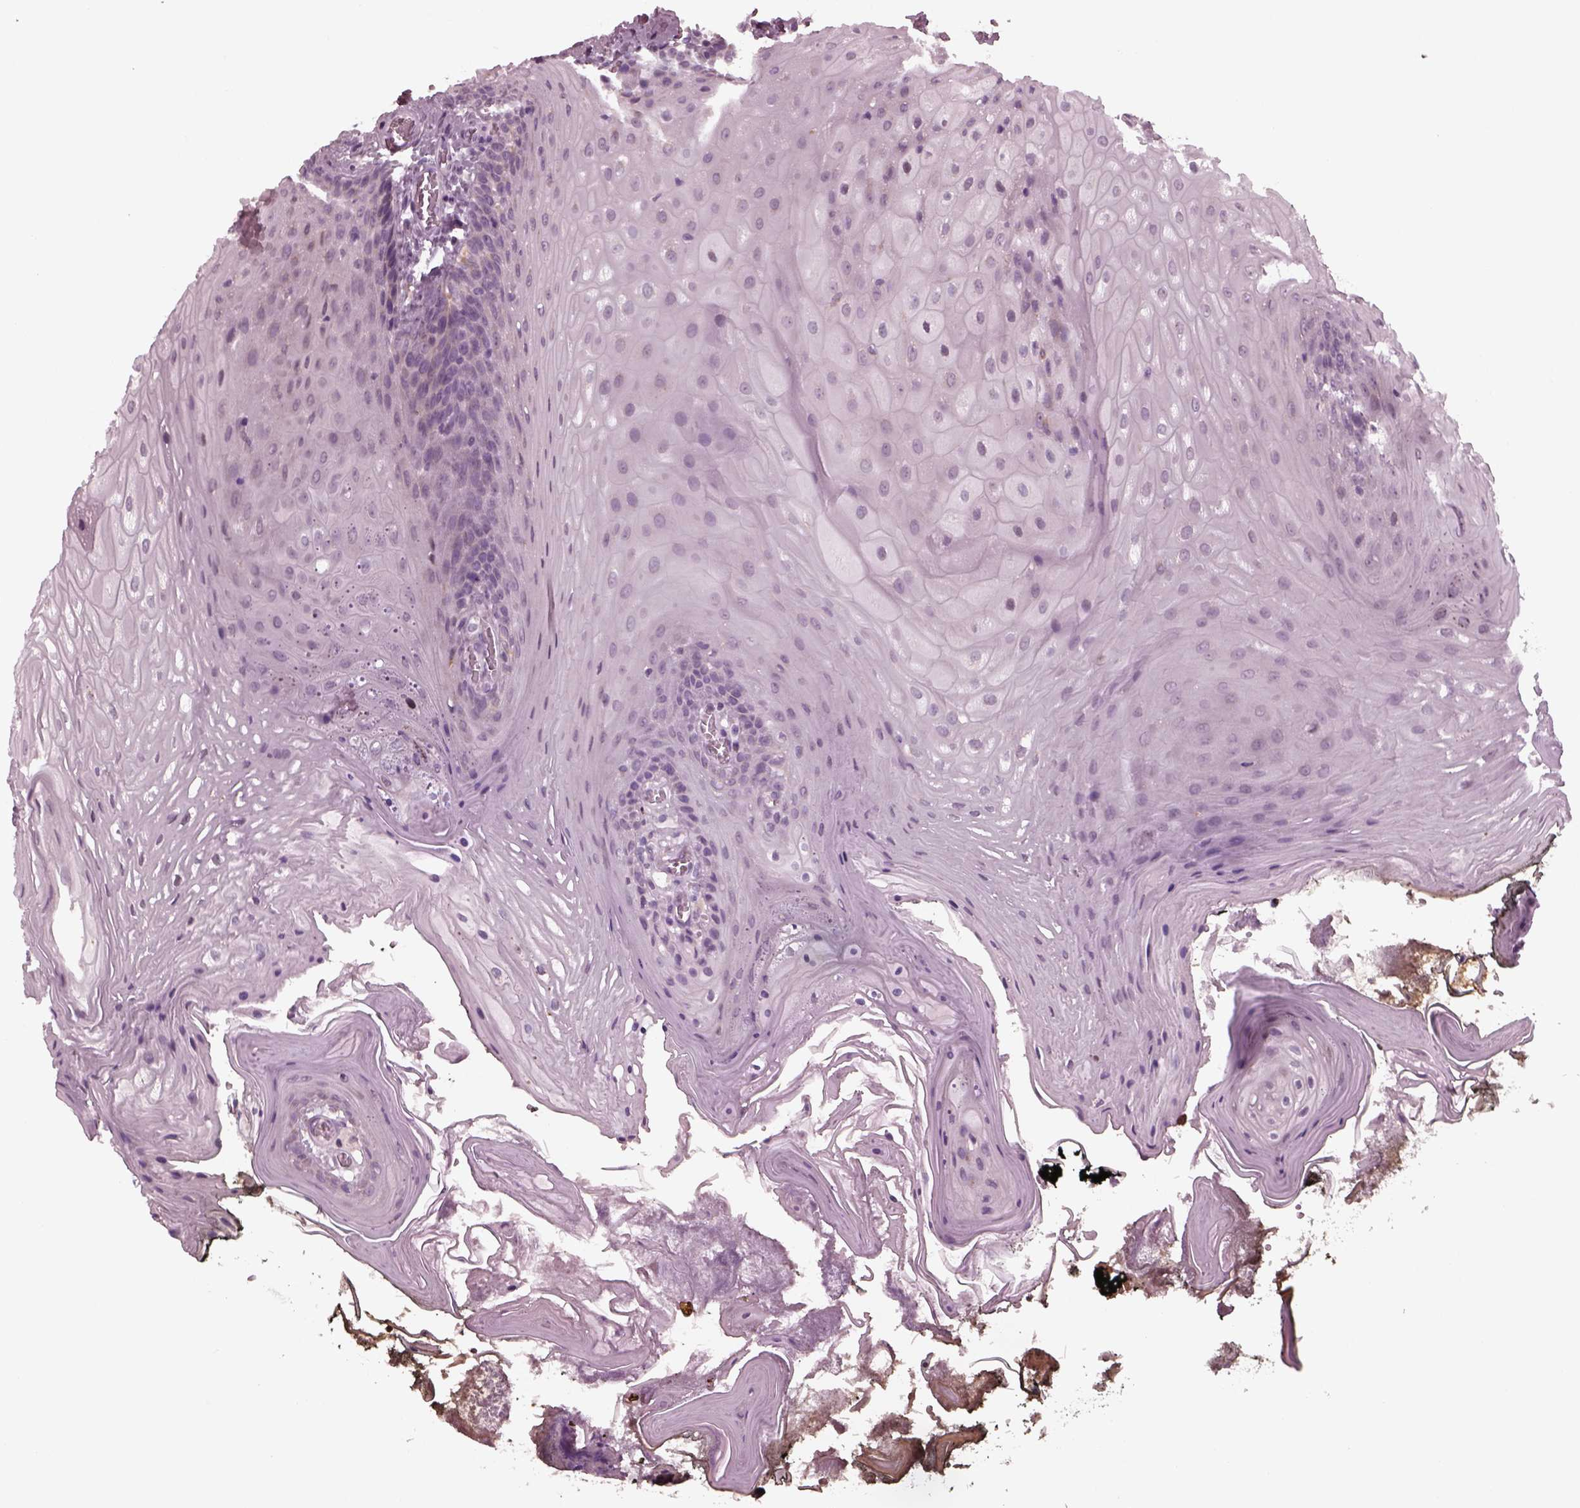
{"staining": {"intensity": "negative", "quantity": "none", "location": "none"}, "tissue": "oral mucosa", "cell_type": "Squamous epithelial cells", "image_type": "normal", "snomed": [{"axis": "morphology", "description": "Normal tissue, NOS"}, {"axis": "topography", "description": "Oral tissue"}], "caption": "Photomicrograph shows no protein expression in squamous epithelial cells of normal oral mucosa. (DAB (3,3'-diaminobenzidine) IHC with hematoxylin counter stain).", "gene": "CELSR3", "patient": {"sex": "male", "age": 9}}